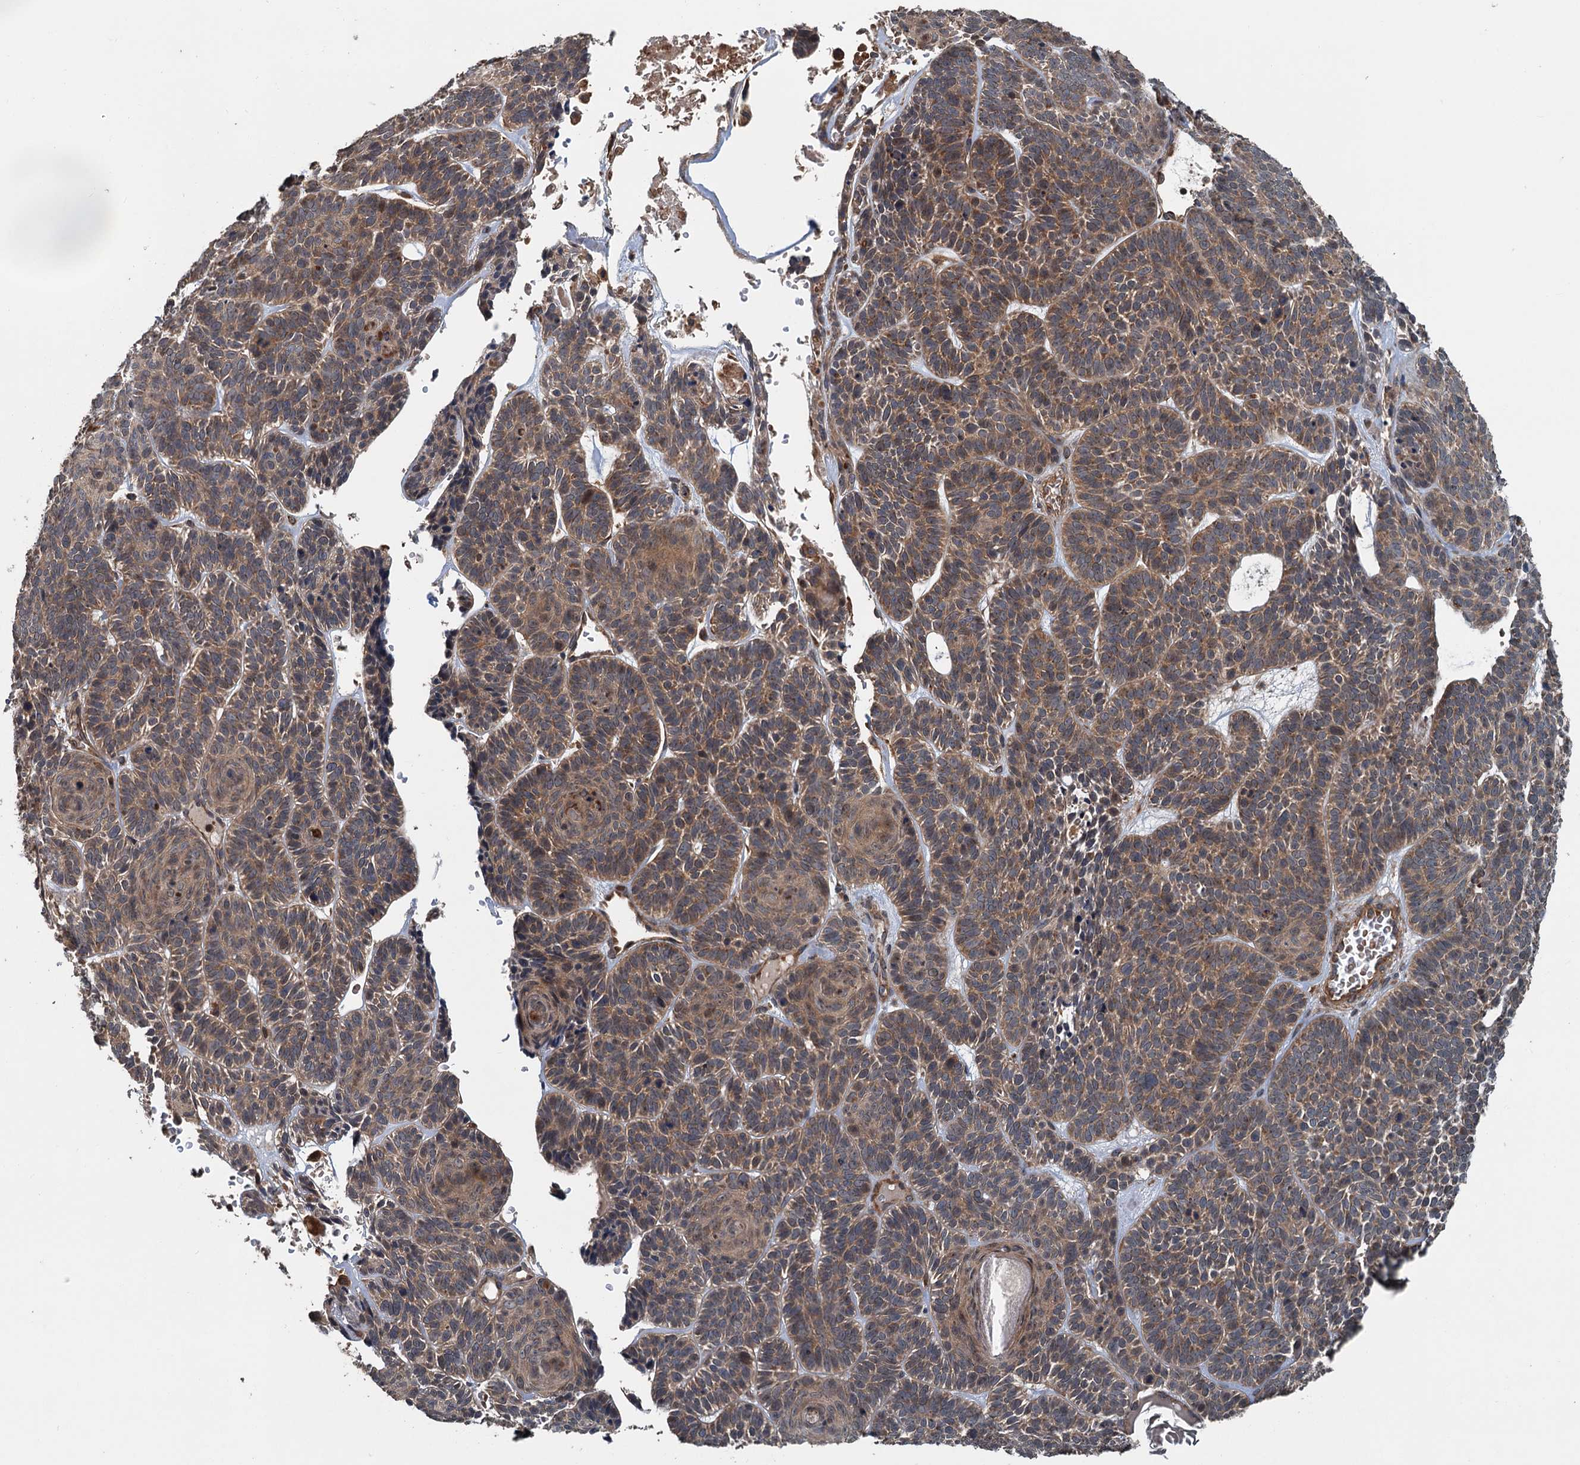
{"staining": {"intensity": "moderate", "quantity": ">75%", "location": "cytoplasmic/membranous"}, "tissue": "skin cancer", "cell_type": "Tumor cells", "image_type": "cancer", "snomed": [{"axis": "morphology", "description": "Basal cell carcinoma"}, {"axis": "topography", "description": "Skin"}], "caption": "About >75% of tumor cells in human skin cancer (basal cell carcinoma) display moderate cytoplasmic/membranous protein expression as visualized by brown immunohistochemical staining.", "gene": "TEDC1", "patient": {"sex": "male", "age": 85}}